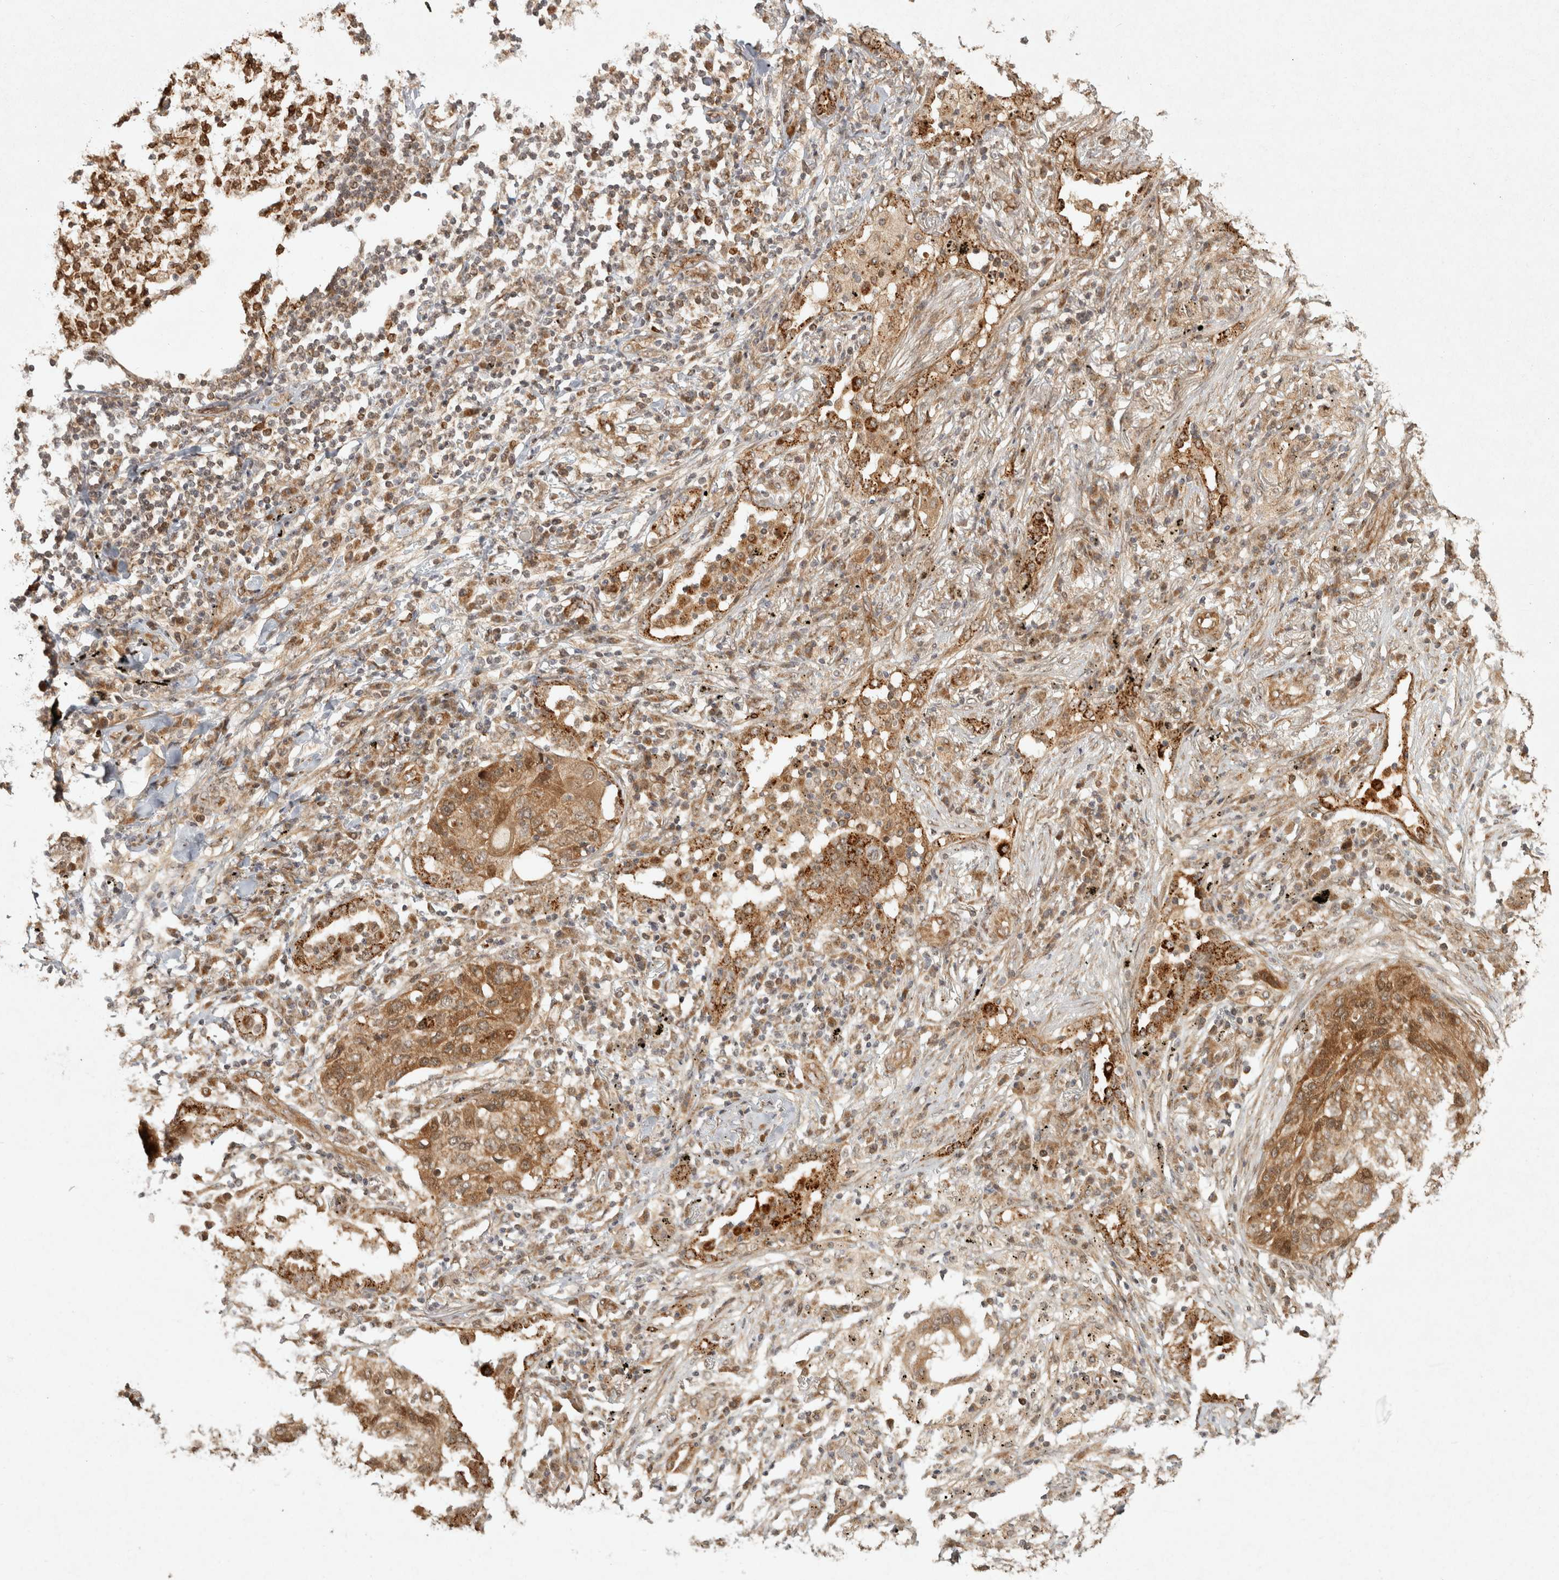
{"staining": {"intensity": "moderate", "quantity": ">75%", "location": "cytoplasmic/membranous"}, "tissue": "lung cancer", "cell_type": "Tumor cells", "image_type": "cancer", "snomed": [{"axis": "morphology", "description": "Squamous cell carcinoma, NOS"}, {"axis": "topography", "description": "Lung"}], "caption": "This is a micrograph of immunohistochemistry staining of squamous cell carcinoma (lung), which shows moderate expression in the cytoplasmic/membranous of tumor cells.", "gene": "CAMSAP2", "patient": {"sex": "female", "age": 63}}